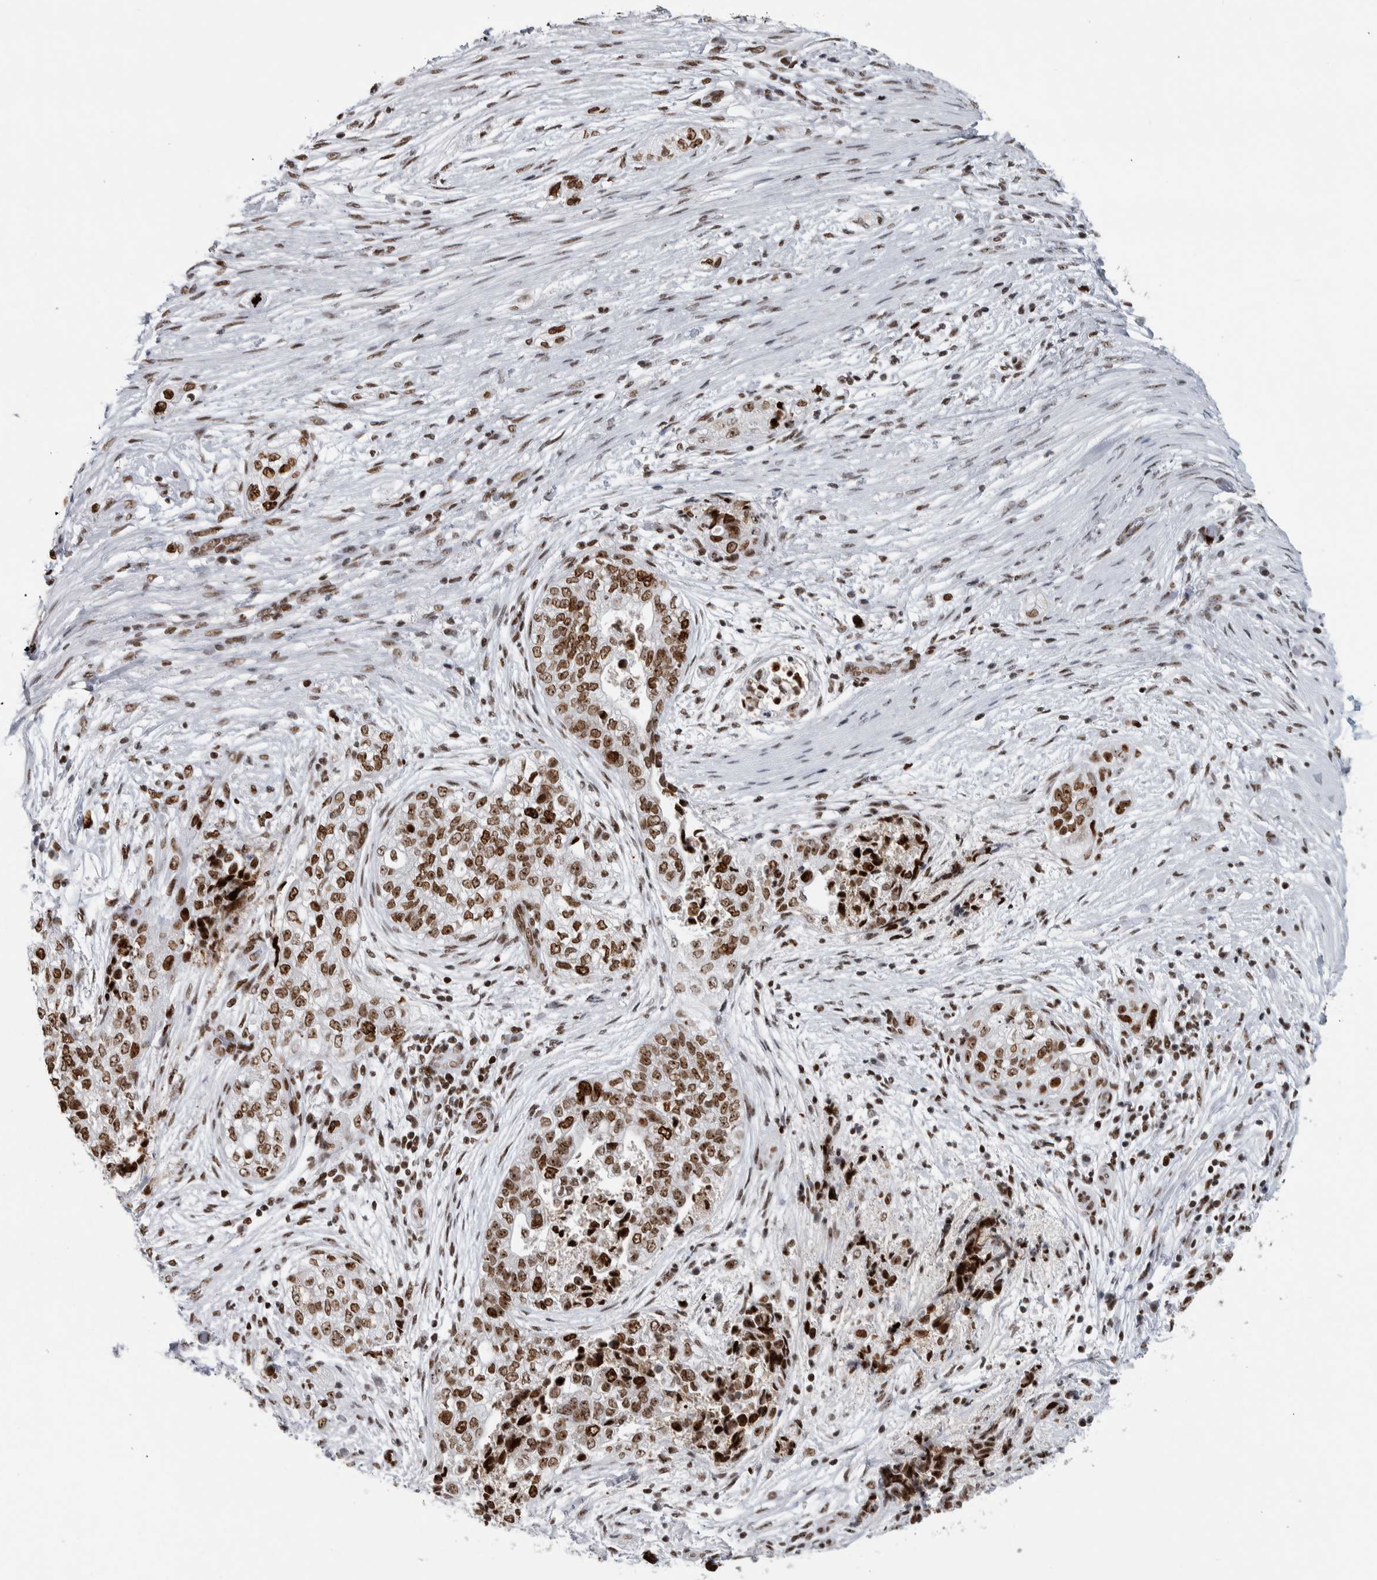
{"staining": {"intensity": "moderate", "quantity": ">75%", "location": "nuclear"}, "tissue": "pancreatic cancer", "cell_type": "Tumor cells", "image_type": "cancer", "snomed": [{"axis": "morphology", "description": "Adenocarcinoma, NOS"}, {"axis": "topography", "description": "Pancreas"}], "caption": "Immunohistochemistry histopathology image of neoplastic tissue: adenocarcinoma (pancreatic) stained using IHC shows medium levels of moderate protein expression localized specifically in the nuclear of tumor cells, appearing as a nuclear brown color.", "gene": "TOP2B", "patient": {"sex": "male", "age": 72}}